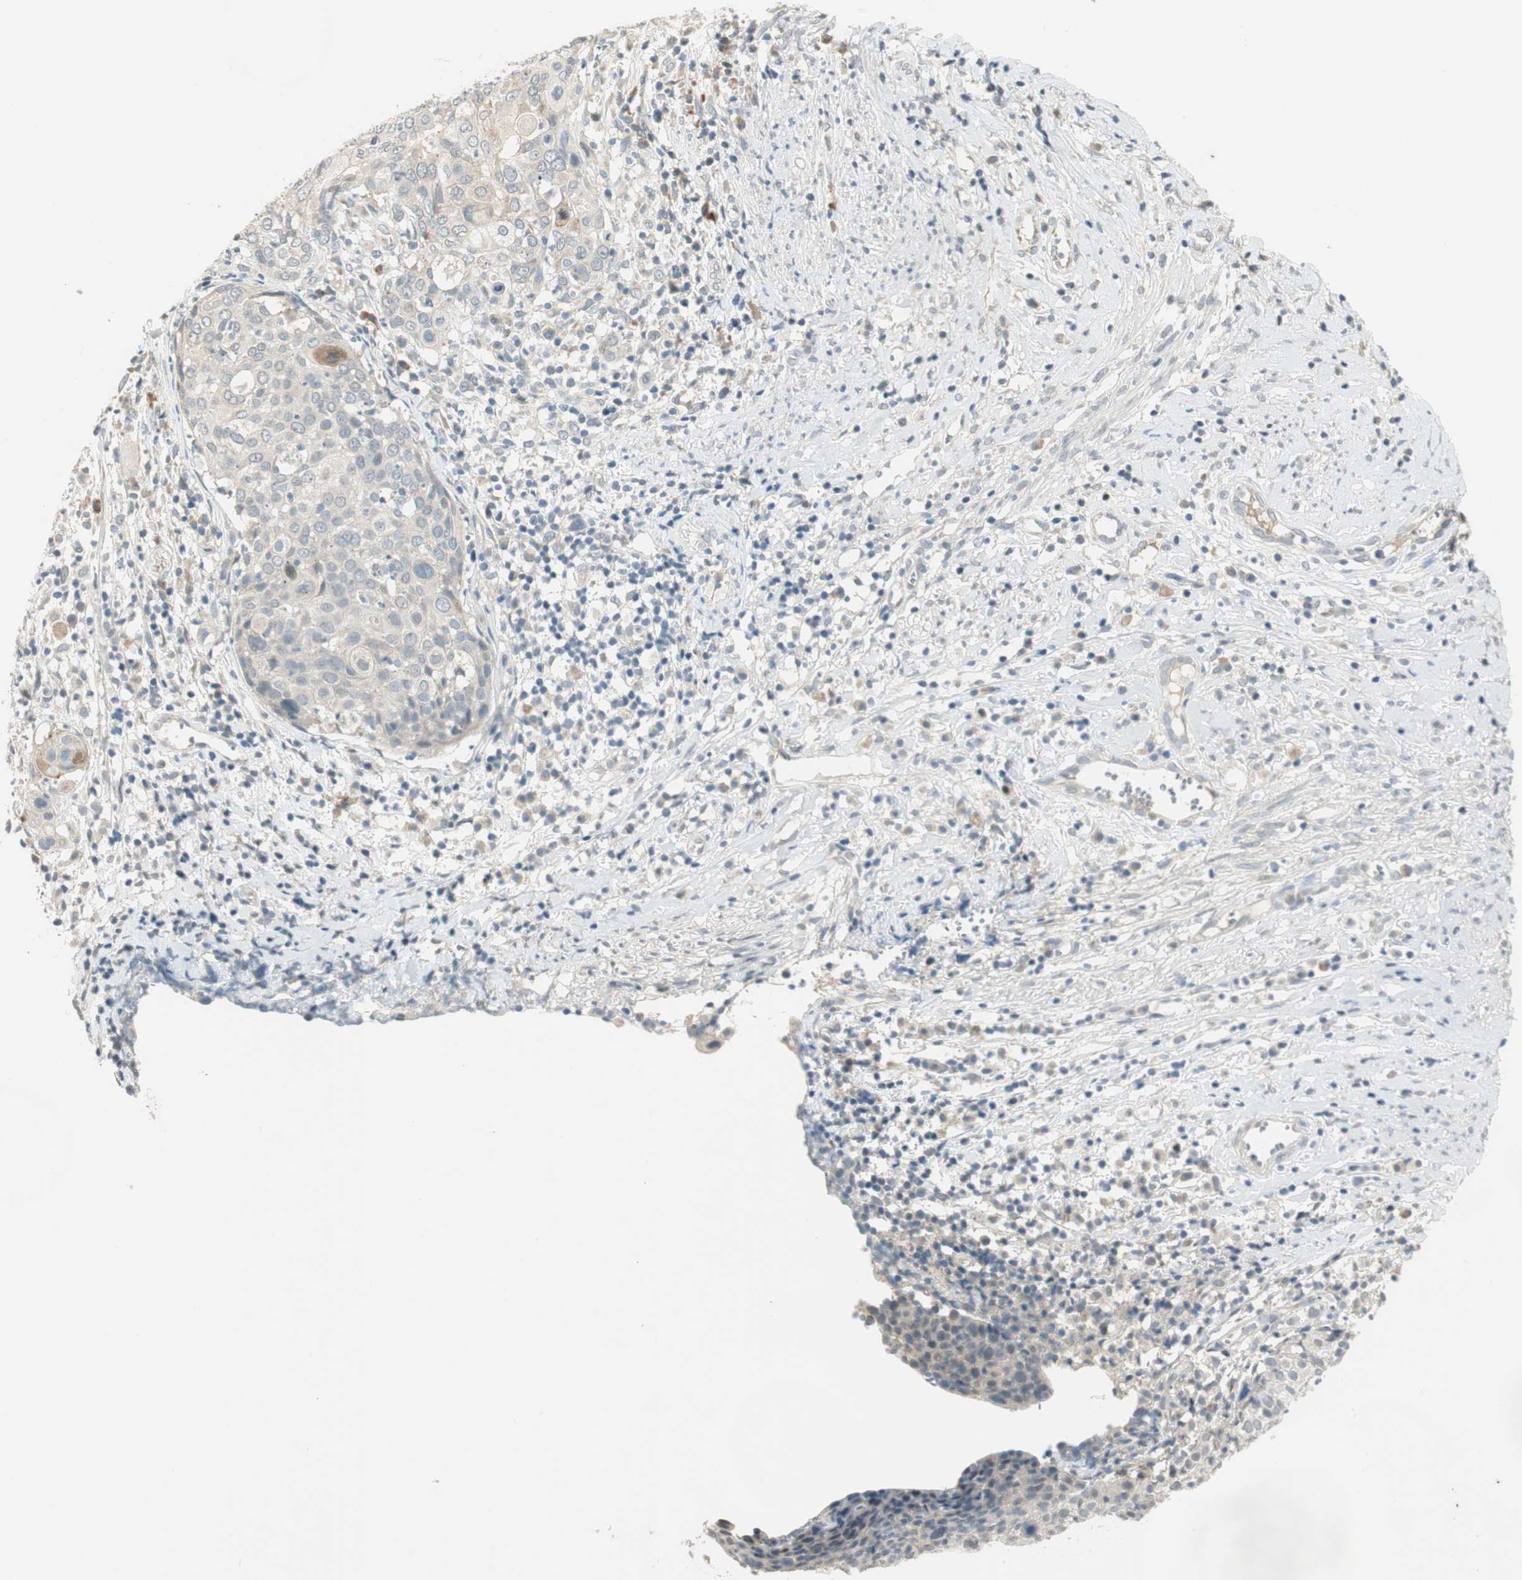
{"staining": {"intensity": "negative", "quantity": "none", "location": "none"}, "tissue": "cervical cancer", "cell_type": "Tumor cells", "image_type": "cancer", "snomed": [{"axis": "morphology", "description": "Squamous cell carcinoma, NOS"}, {"axis": "topography", "description": "Cervix"}], "caption": "Immunohistochemistry of human cervical cancer shows no staining in tumor cells.", "gene": "PCDHB15", "patient": {"sex": "female", "age": 40}}